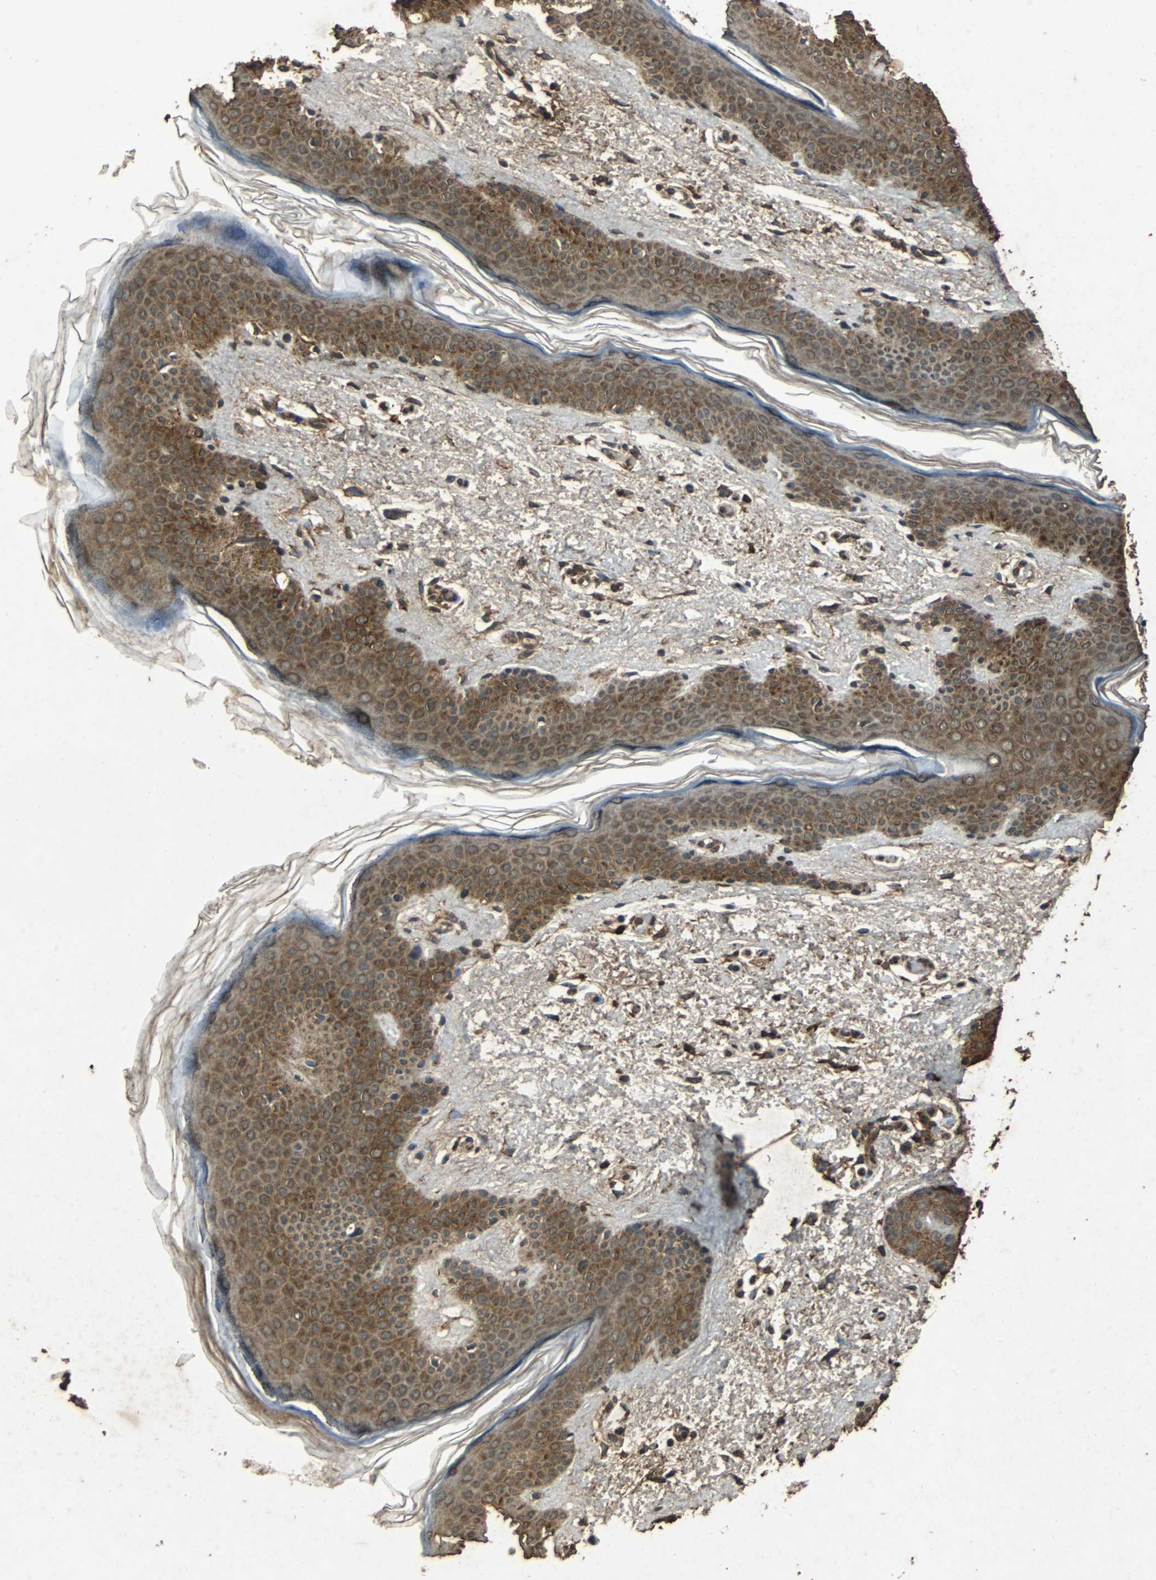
{"staining": {"intensity": "strong", "quantity": ">75%", "location": "cytoplasmic/membranous"}, "tissue": "skin", "cell_type": "Fibroblasts", "image_type": "normal", "snomed": [{"axis": "morphology", "description": "Normal tissue, NOS"}, {"axis": "topography", "description": "Skin"}], "caption": "Immunohistochemistry (DAB) staining of normal human skin reveals strong cytoplasmic/membranous protein expression in about >75% of fibroblasts. (DAB IHC, brown staining for protein, blue staining for nuclei).", "gene": "NAA10", "patient": {"sex": "female", "age": 56}}